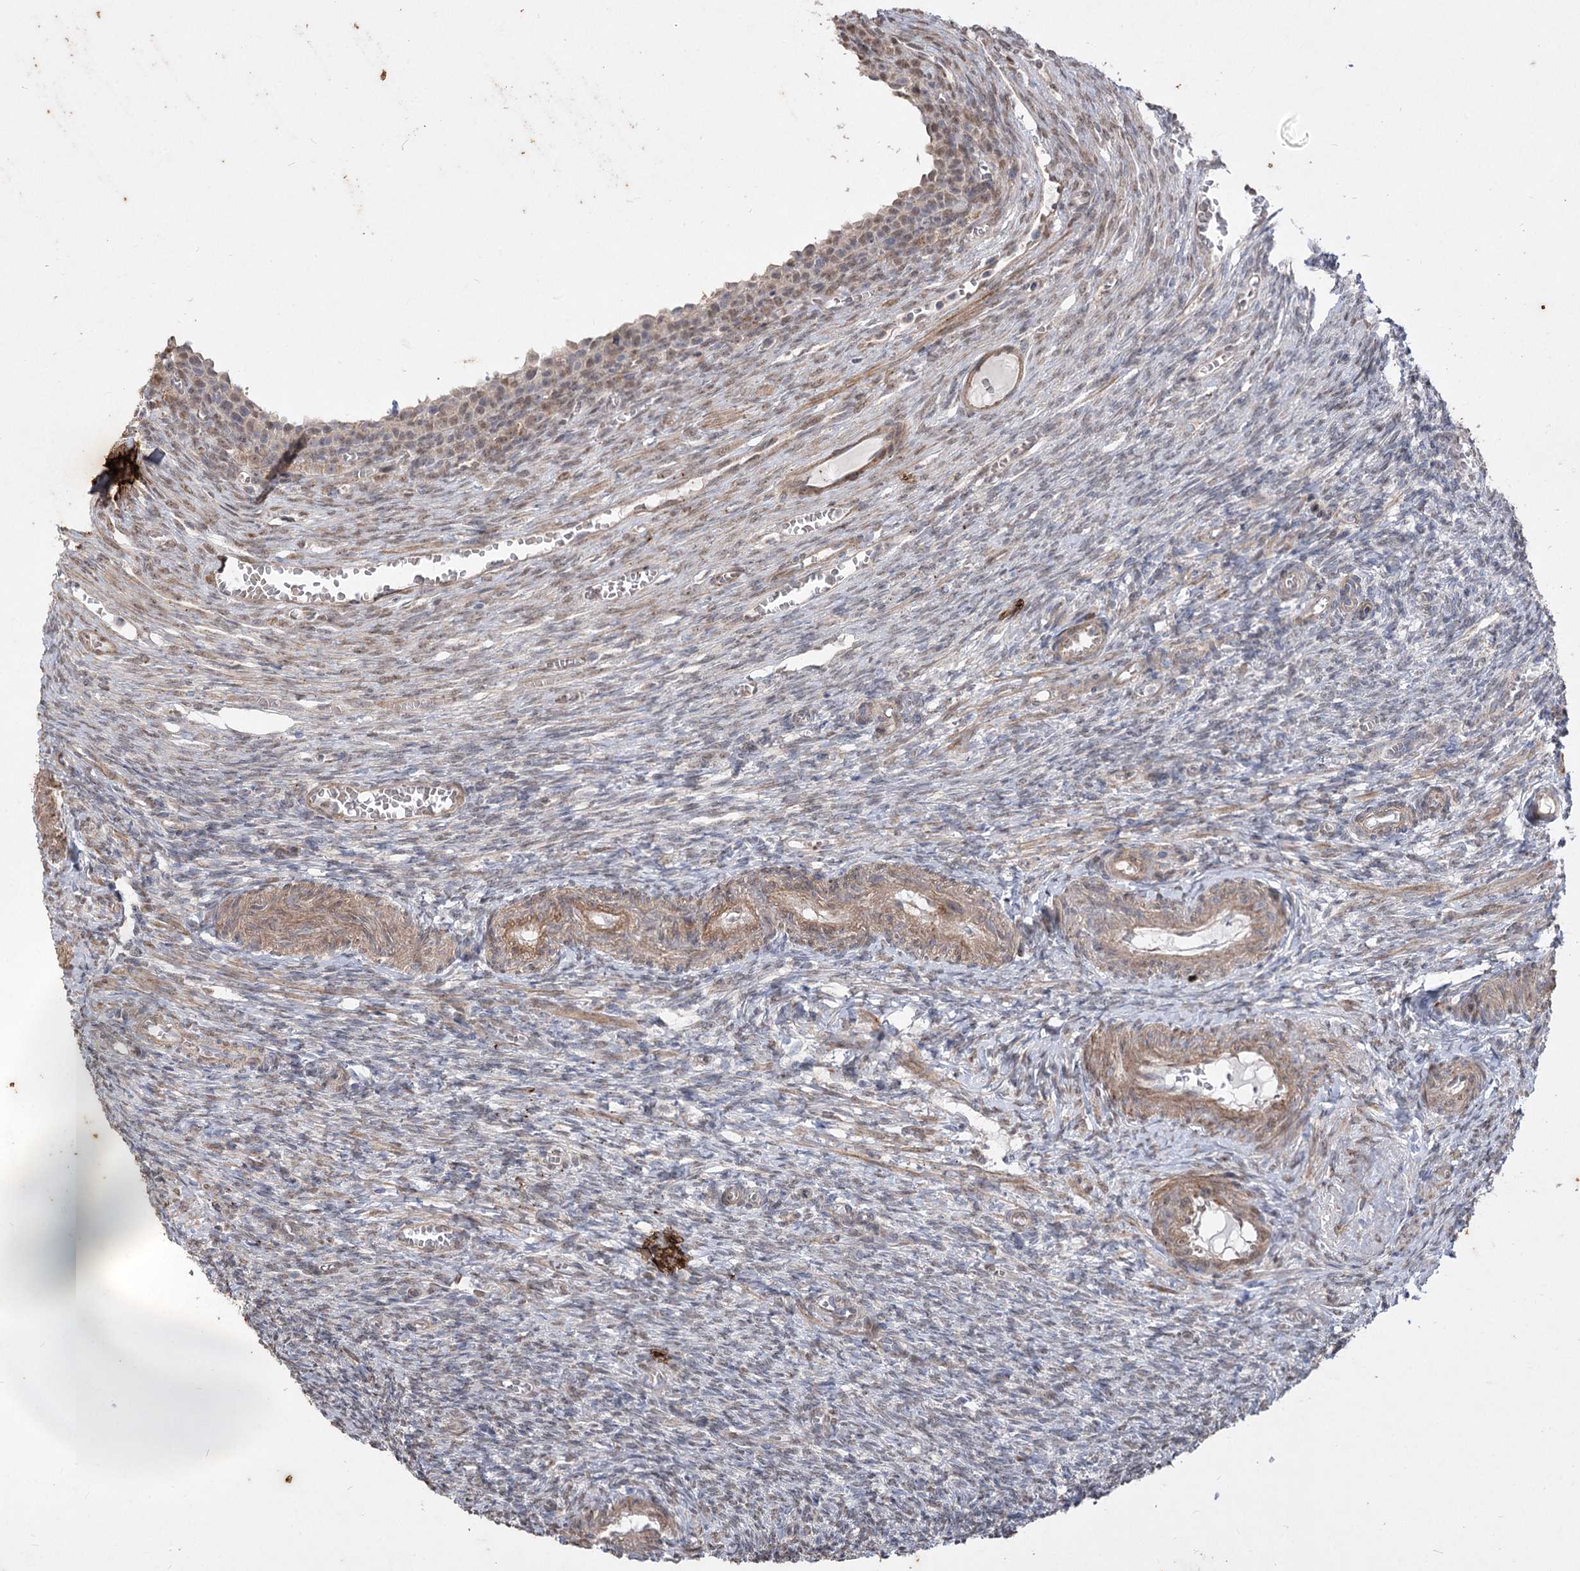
{"staining": {"intensity": "weak", "quantity": "25%-75%", "location": "cytoplasmic/membranous"}, "tissue": "ovary", "cell_type": "Ovarian stroma cells", "image_type": "normal", "snomed": [{"axis": "morphology", "description": "Normal tissue, NOS"}, {"axis": "topography", "description": "Ovary"}], "caption": "A low amount of weak cytoplasmic/membranous positivity is seen in about 25%-75% of ovarian stroma cells in normal ovary. The staining is performed using DAB brown chromogen to label protein expression. The nuclei are counter-stained blue using hematoxylin.", "gene": "ZSCAN23", "patient": {"sex": "female", "age": 27}}